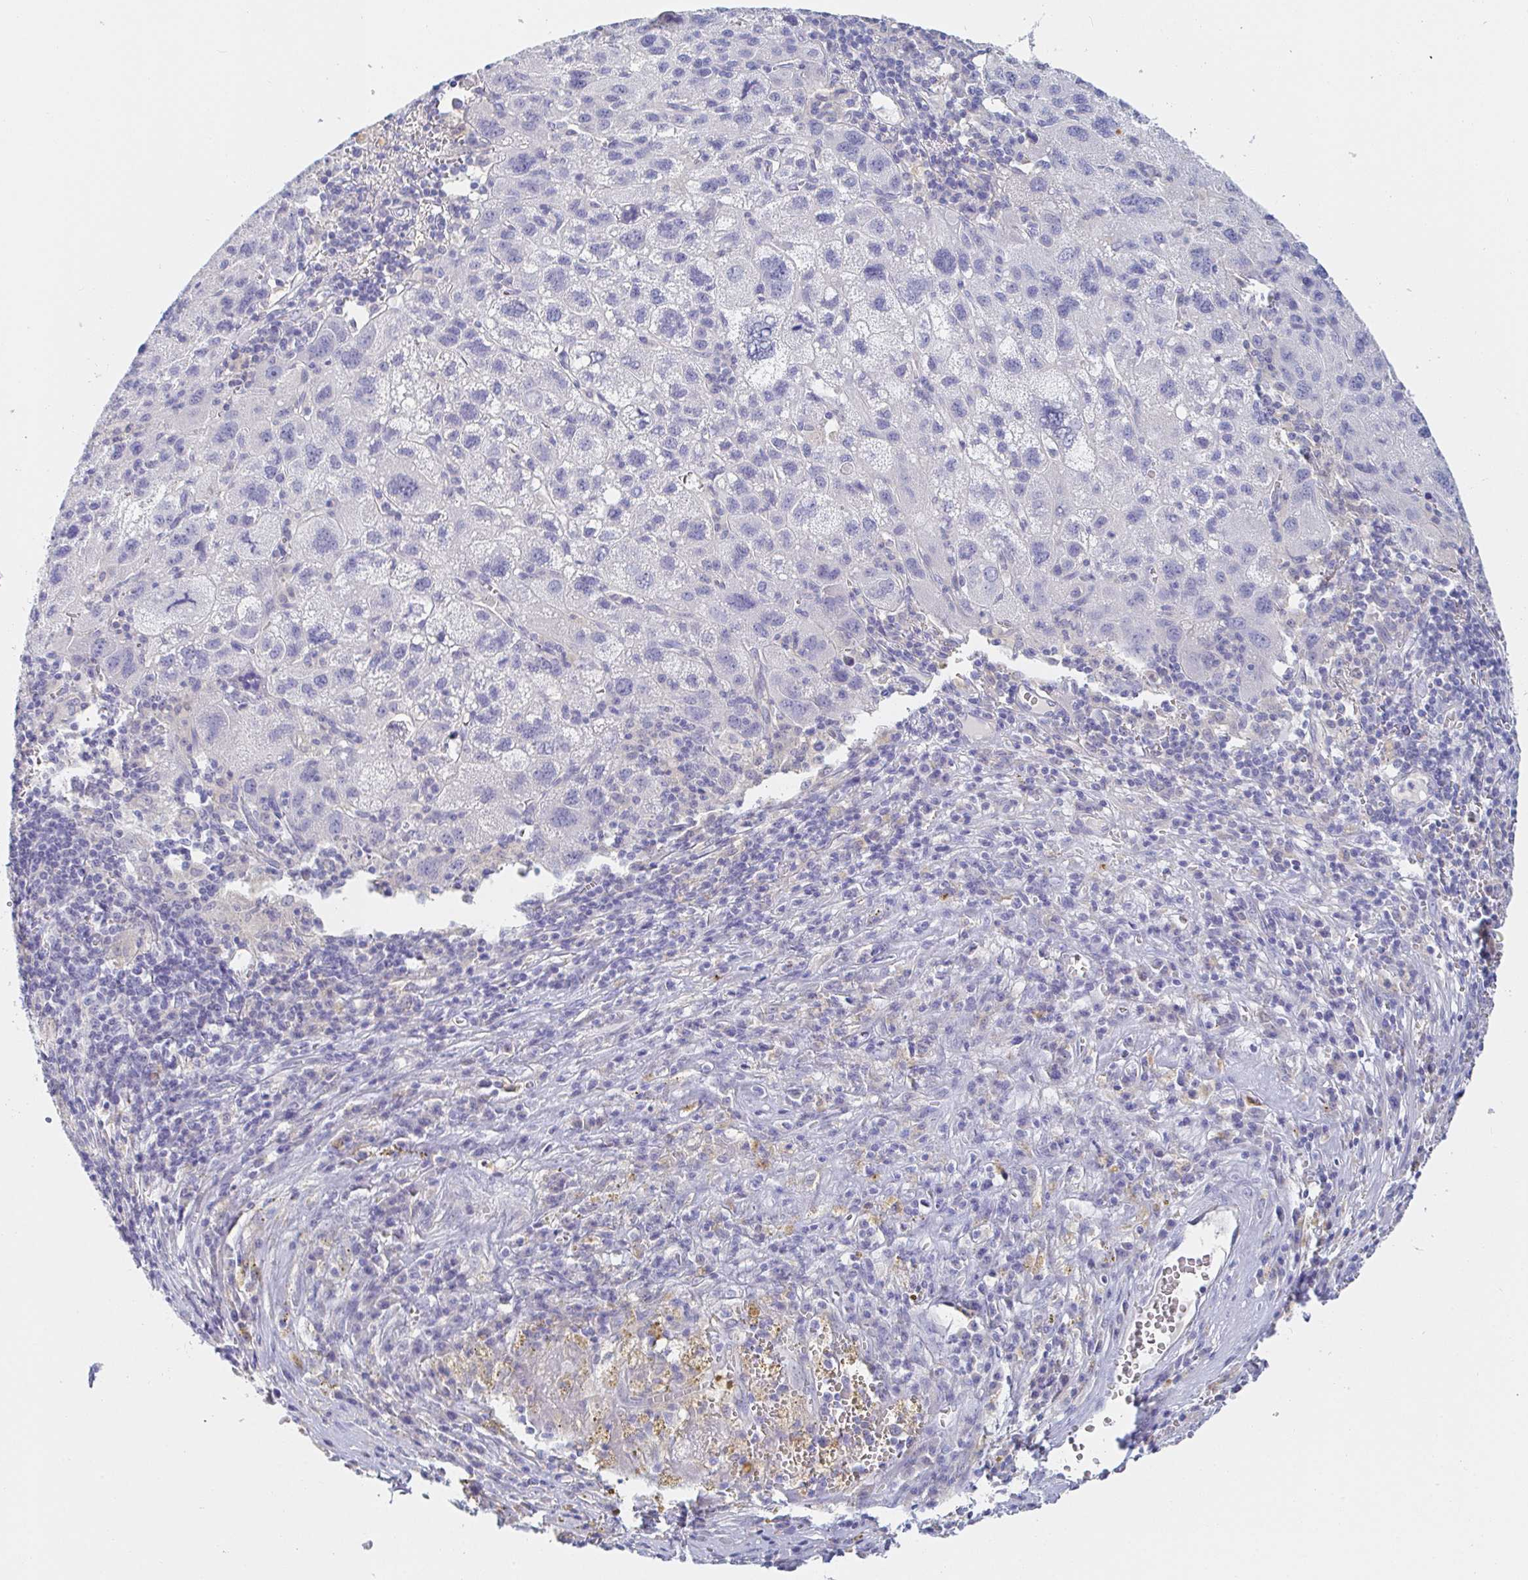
{"staining": {"intensity": "negative", "quantity": "none", "location": "none"}, "tissue": "liver cancer", "cell_type": "Tumor cells", "image_type": "cancer", "snomed": [{"axis": "morphology", "description": "Carcinoma, Hepatocellular, NOS"}, {"axis": "topography", "description": "Liver"}], "caption": "Protein analysis of liver cancer reveals no significant staining in tumor cells.", "gene": "PDE6B", "patient": {"sex": "female", "age": 77}}